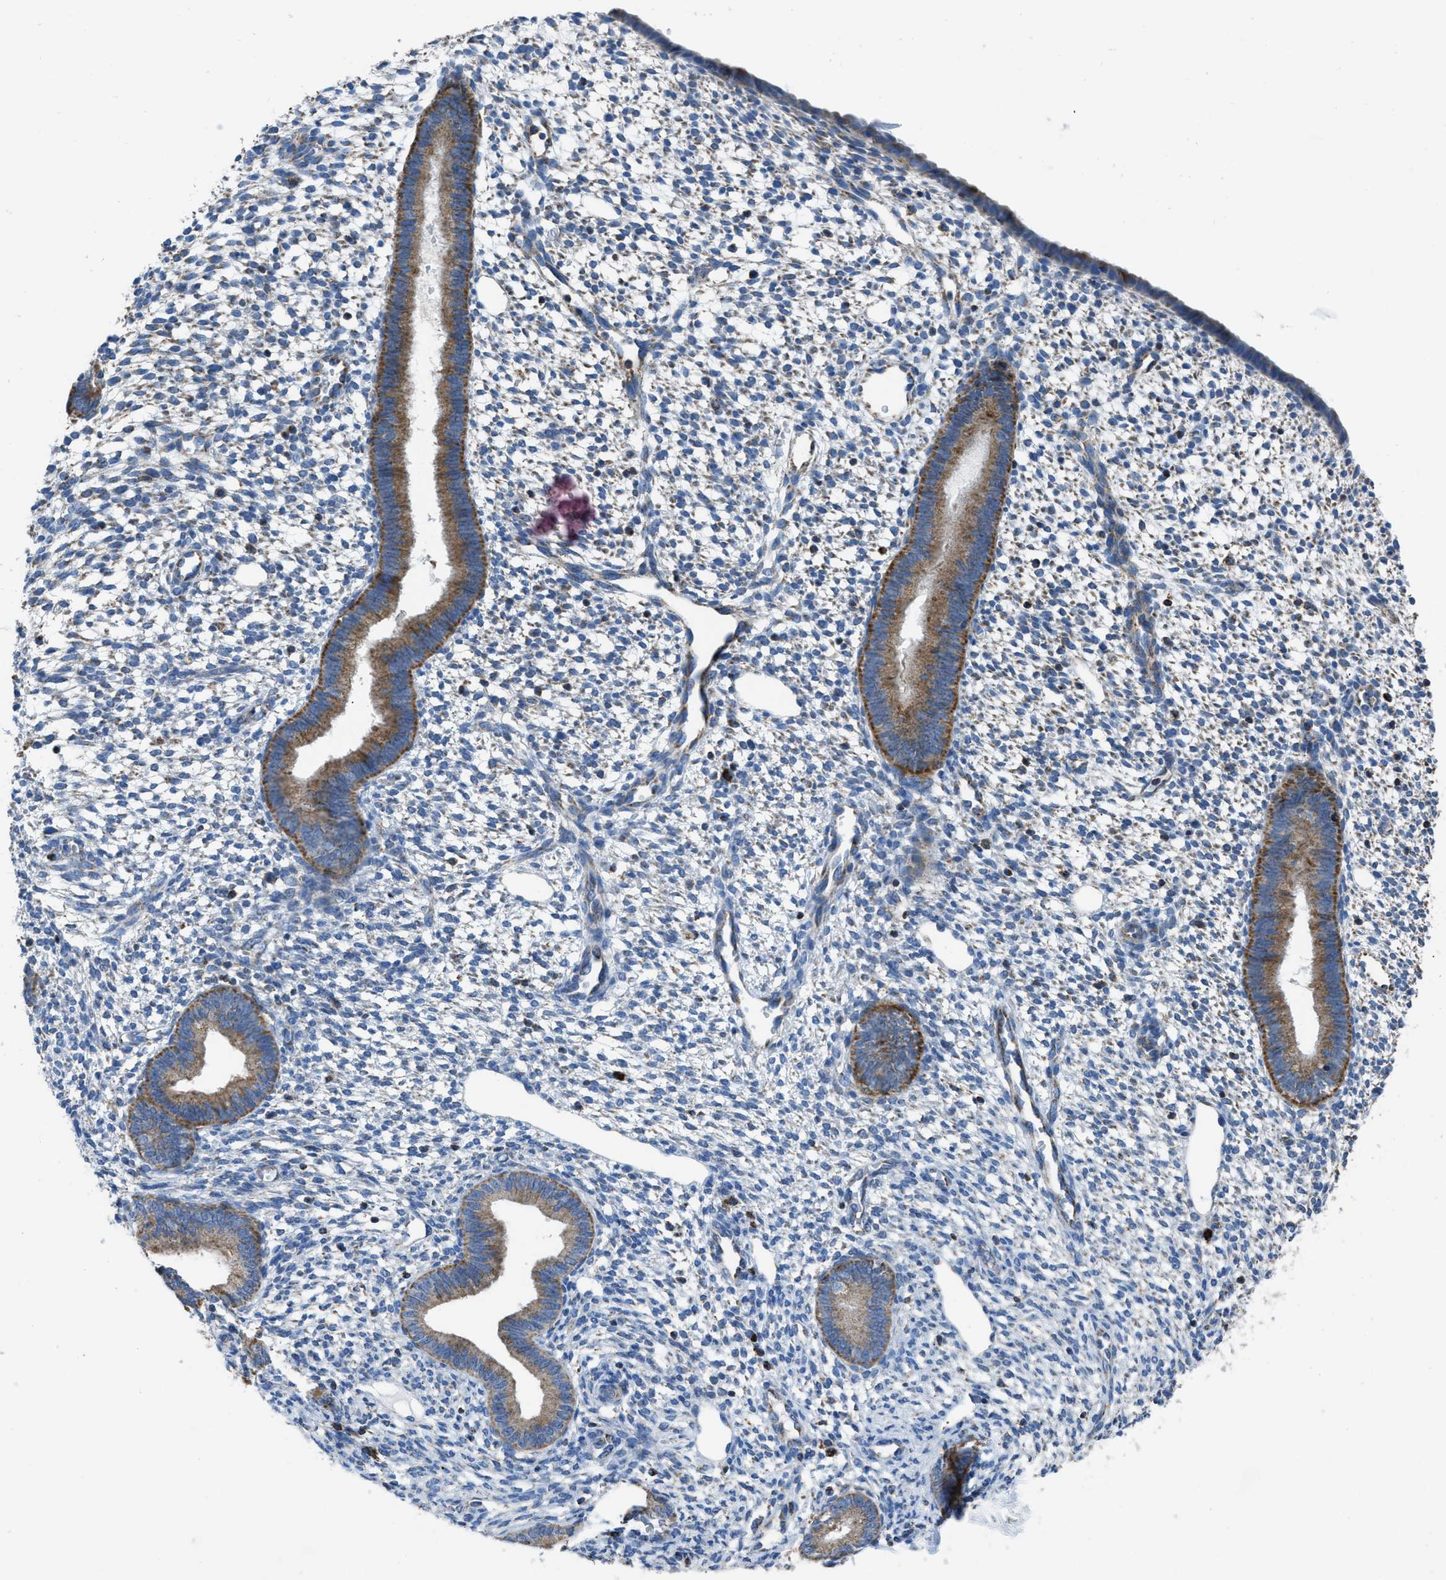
{"staining": {"intensity": "moderate", "quantity": "<25%", "location": "cytoplasmic/membranous"}, "tissue": "endometrium", "cell_type": "Cells in endometrial stroma", "image_type": "normal", "snomed": [{"axis": "morphology", "description": "Normal tissue, NOS"}, {"axis": "topography", "description": "Endometrium"}], "caption": "Immunohistochemistry staining of benign endometrium, which displays low levels of moderate cytoplasmic/membranous positivity in approximately <25% of cells in endometrial stroma indicating moderate cytoplasmic/membranous protein expression. The staining was performed using DAB (3,3'-diaminobenzidine) (brown) for protein detection and nuclei were counterstained in hematoxylin (blue).", "gene": "ETFB", "patient": {"sex": "female", "age": 46}}